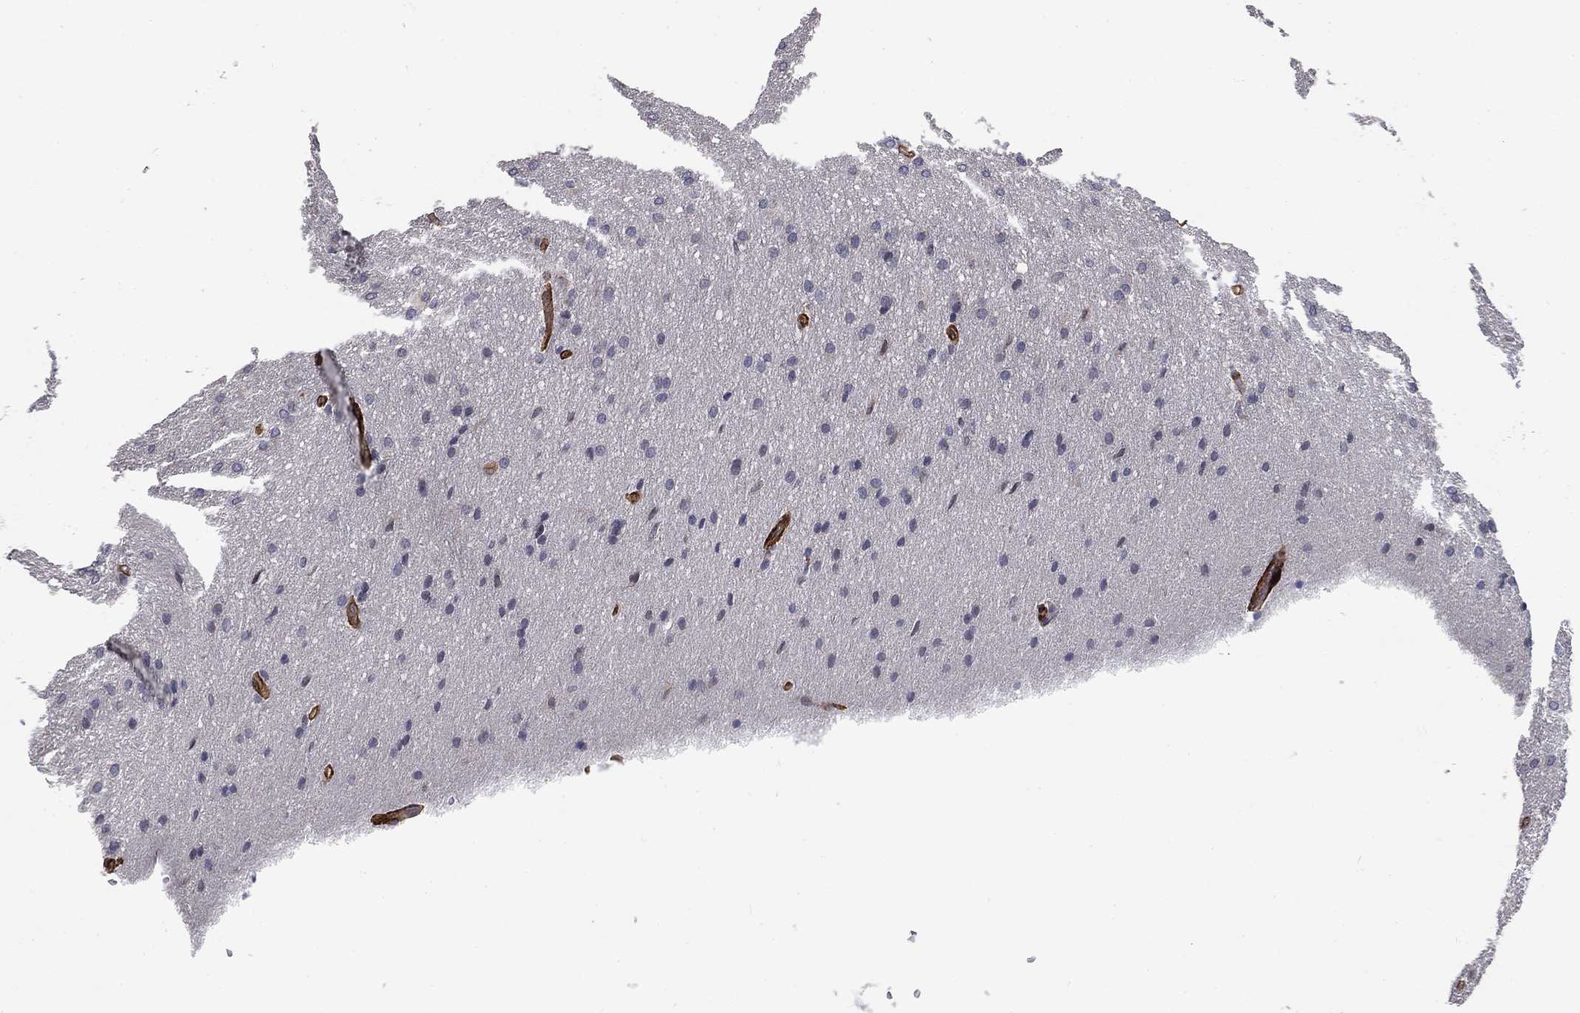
{"staining": {"intensity": "negative", "quantity": "none", "location": "none"}, "tissue": "glioma", "cell_type": "Tumor cells", "image_type": "cancer", "snomed": [{"axis": "morphology", "description": "Glioma, malignant, Low grade"}, {"axis": "topography", "description": "Brain"}], "caption": "Histopathology image shows no significant protein expression in tumor cells of malignant glioma (low-grade).", "gene": "SYNC", "patient": {"sex": "female", "age": 32}}